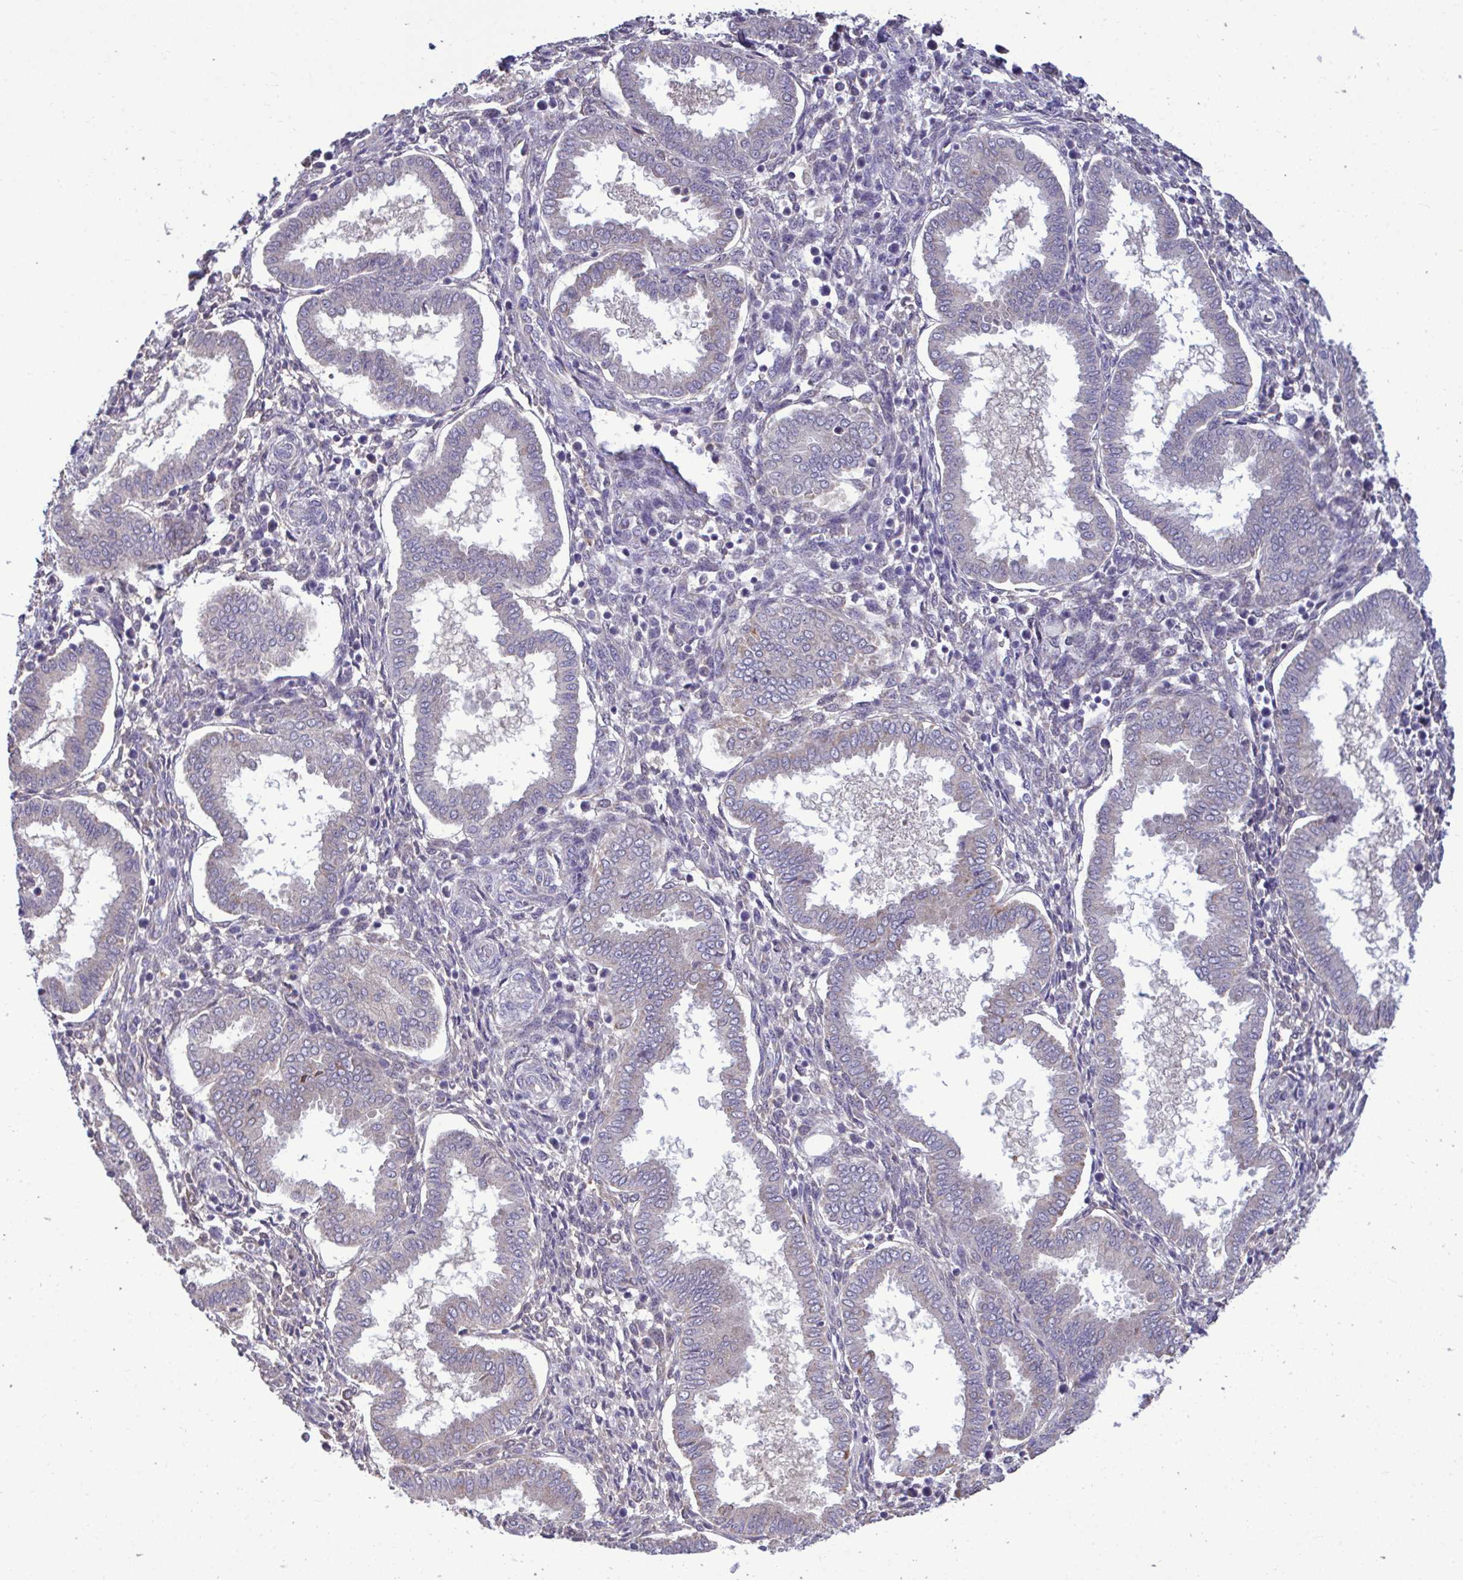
{"staining": {"intensity": "weak", "quantity": "<25%", "location": "cytoplasmic/membranous"}, "tissue": "endometrium", "cell_type": "Cells in endometrial stroma", "image_type": "normal", "snomed": [{"axis": "morphology", "description": "Normal tissue, NOS"}, {"axis": "topography", "description": "Endometrium"}], "caption": "This is an immunohistochemistry (IHC) micrograph of unremarkable human endometrium. There is no staining in cells in endometrial stroma.", "gene": "ENSG00000269547", "patient": {"sex": "female", "age": 24}}